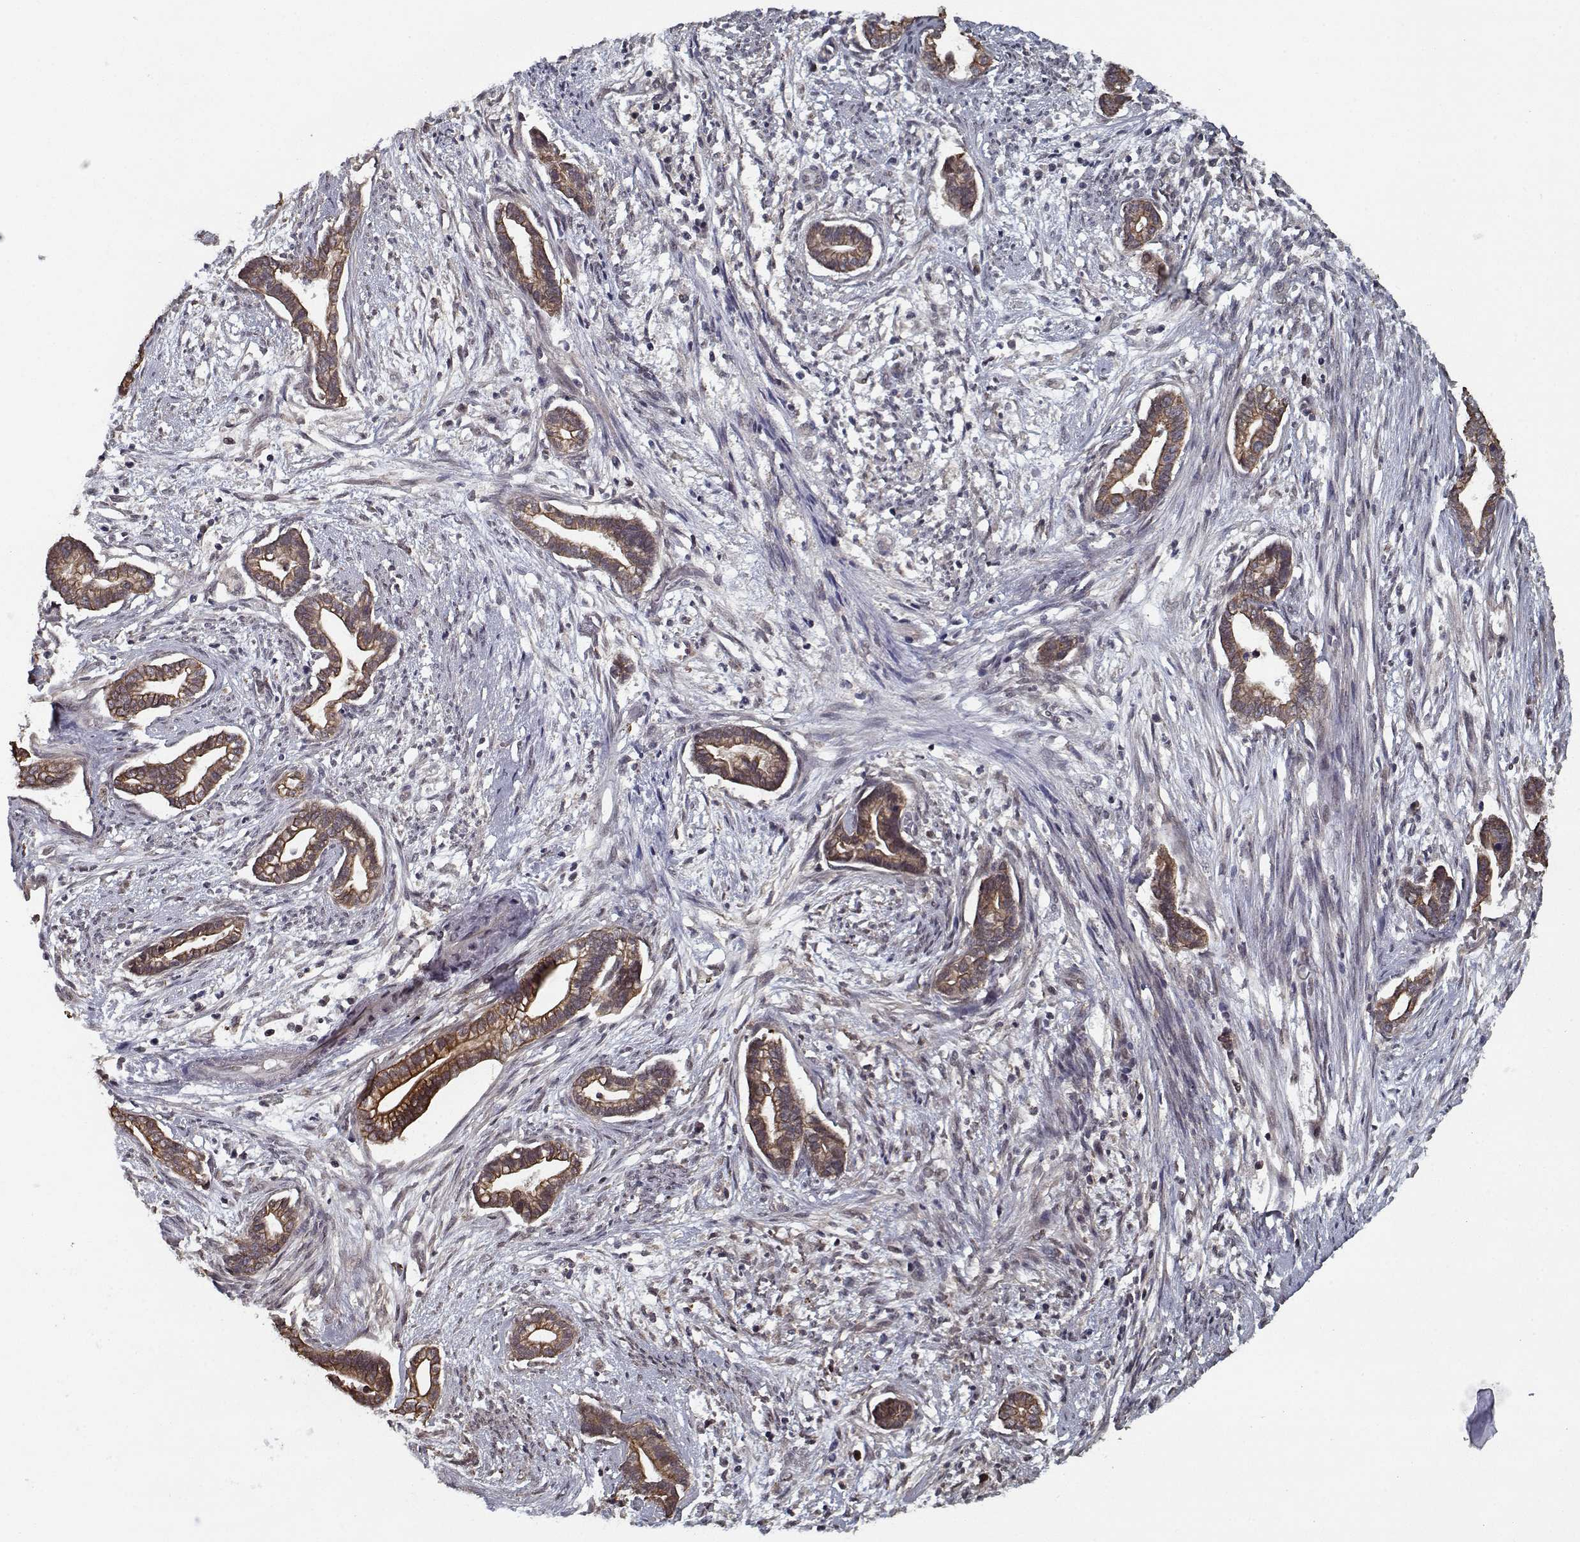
{"staining": {"intensity": "moderate", "quantity": ">75%", "location": "cytoplasmic/membranous"}, "tissue": "cervical cancer", "cell_type": "Tumor cells", "image_type": "cancer", "snomed": [{"axis": "morphology", "description": "Adenocarcinoma, NOS"}, {"axis": "topography", "description": "Cervix"}], "caption": "A brown stain highlights moderate cytoplasmic/membranous expression of a protein in cervical cancer (adenocarcinoma) tumor cells. The protein of interest is shown in brown color, while the nuclei are stained blue.", "gene": "NLK", "patient": {"sex": "female", "age": 62}}